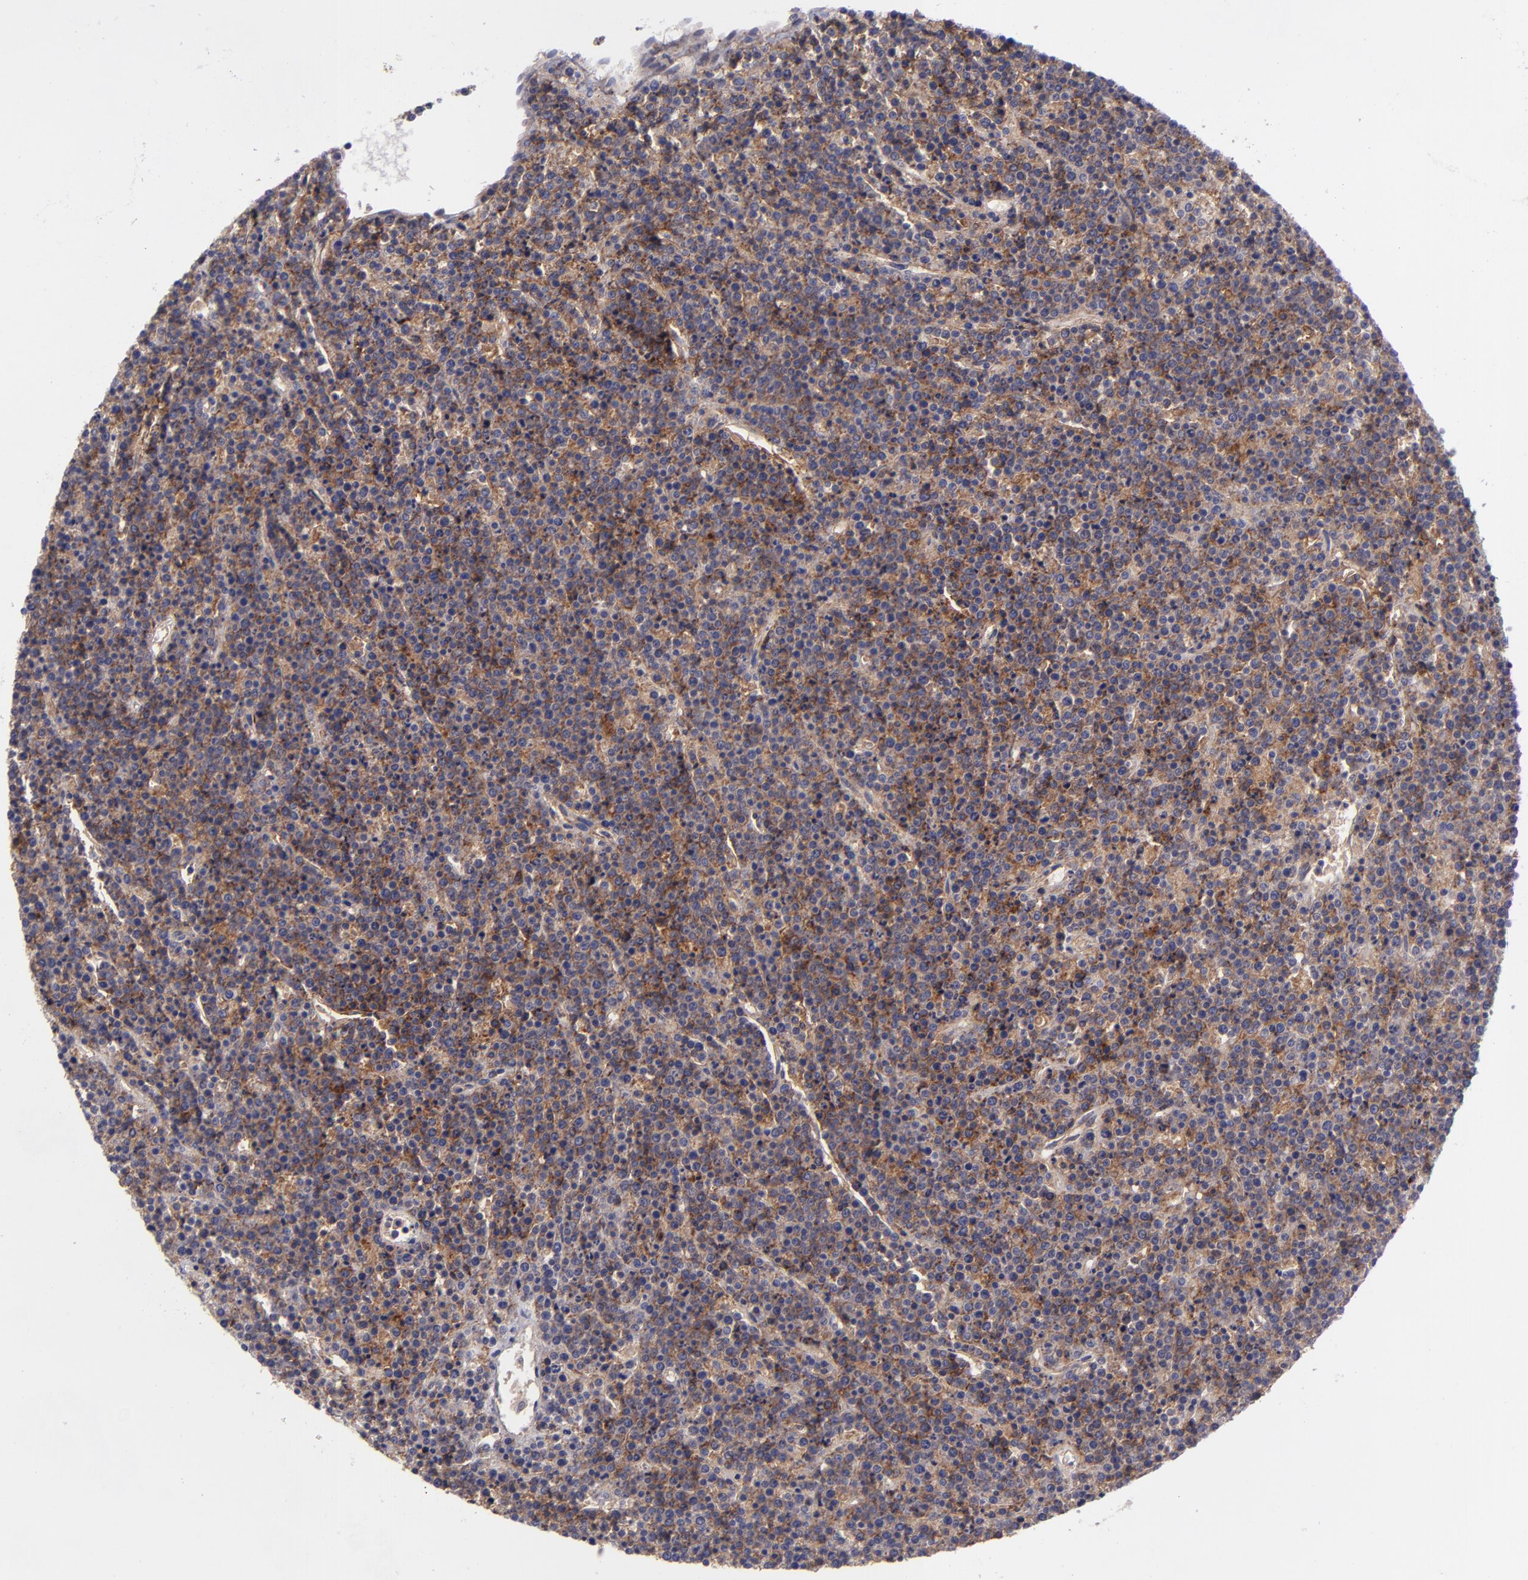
{"staining": {"intensity": "moderate", "quantity": "25%-75%", "location": "cytoplasmic/membranous"}, "tissue": "lymphoma", "cell_type": "Tumor cells", "image_type": "cancer", "snomed": [{"axis": "morphology", "description": "Malignant lymphoma, non-Hodgkin's type, High grade"}, {"axis": "topography", "description": "Ovary"}], "caption": "A brown stain labels moderate cytoplasmic/membranous expression of a protein in human high-grade malignant lymphoma, non-Hodgkin's type tumor cells. The protein is stained brown, and the nuclei are stained in blue (DAB IHC with brightfield microscopy, high magnification).", "gene": "BSG", "patient": {"sex": "female", "age": 56}}